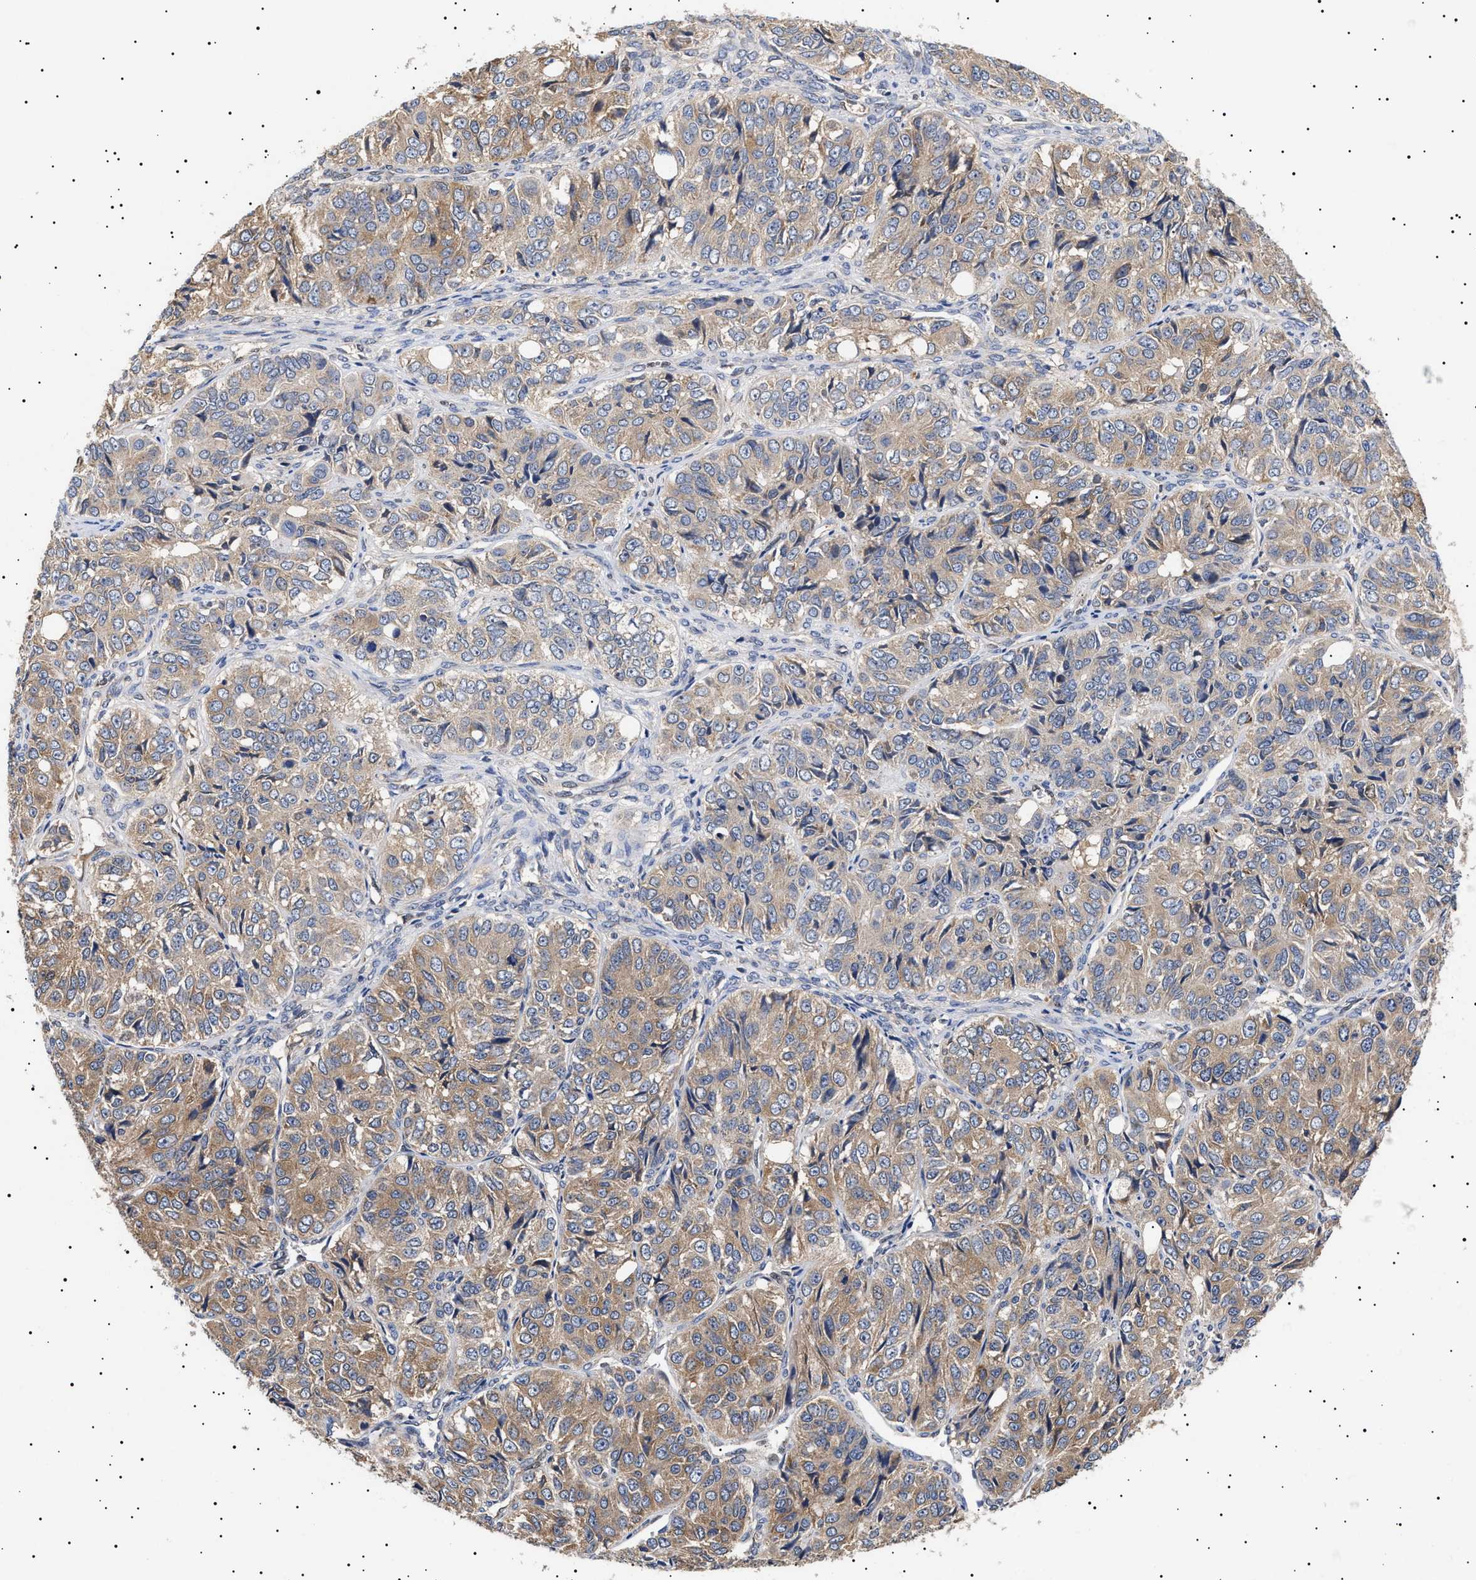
{"staining": {"intensity": "weak", "quantity": ">75%", "location": "cytoplasmic/membranous"}, "tissue": "ovarian cancer", "cell_type": "Tumor cells", "image_type": "cancer", "snomed": [{"axis": "morphology", "description": "Carcinoma, endometroid"}, {"axis": "topography", "description": "Ovary"}], "caption": "A micrograph of endometroid carcinoma (ovarian) stained for a protein exhibits weak cytoplasmic/membranous brown staining in tumor cells. (DAB (3,3'-diaminobenzidine) = brown stain, brightfield microscopy at high magnification).", "gene": "KRBA1", "patient": {"sex": "female", "age": 51}}